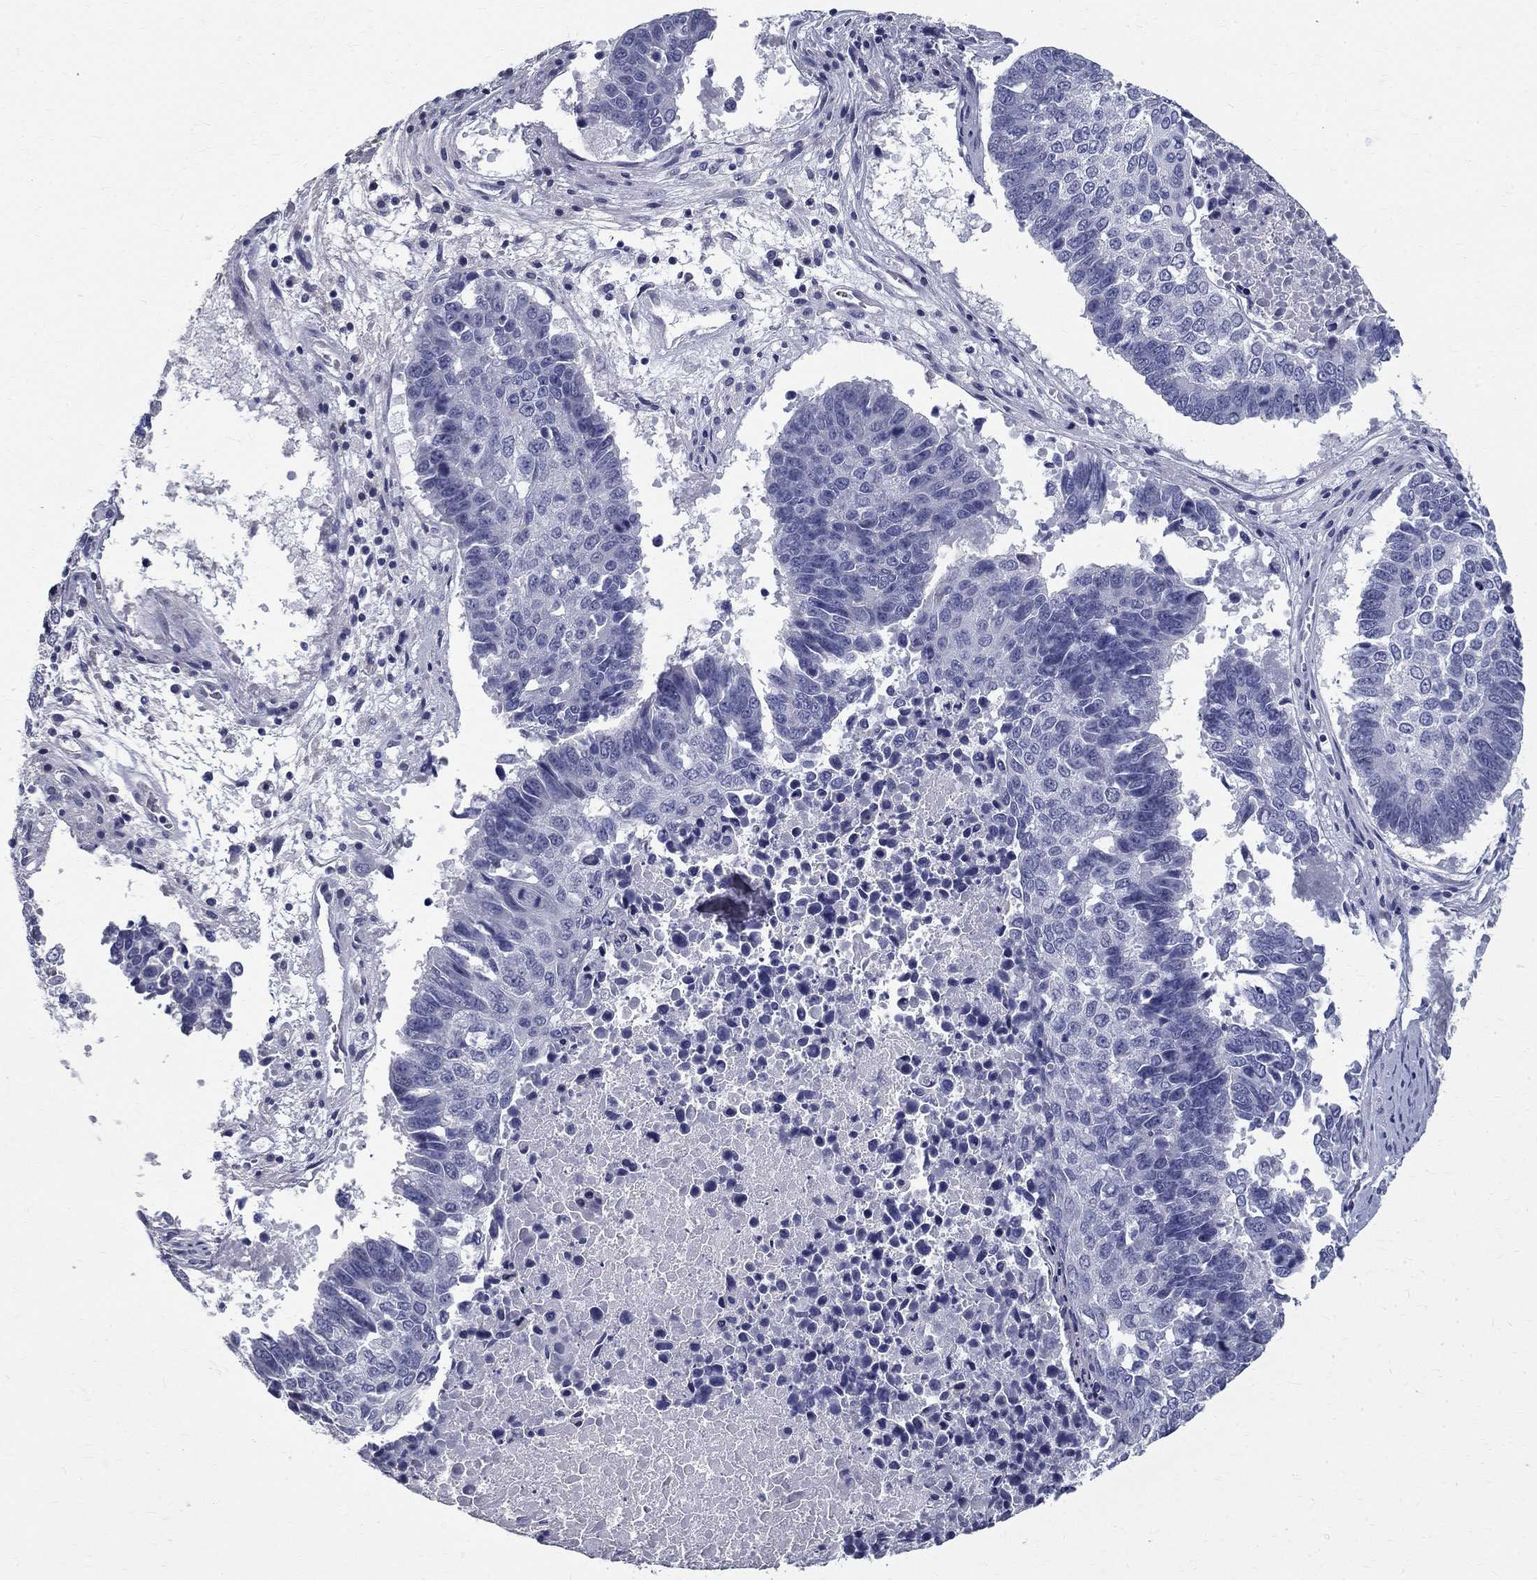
{"staining": {"intensity": "negative", "quantity": "none", "location": "none"}, "tissue": "lung cancer", "cell_type": "Tumor cells", "image_type": "cancer", "snomed": [{"axis": "morphology", "description": "Squamous cell carcinoma, NOS"}, {"axis": "topography", "description": "Lung"}], "caption": "Micrograph shows no protein expression in tumor cells of squamous cell carcinoma (lung) tissue.", "gene": "TGM4", "patient": {"sex": "male", "age": 73}}